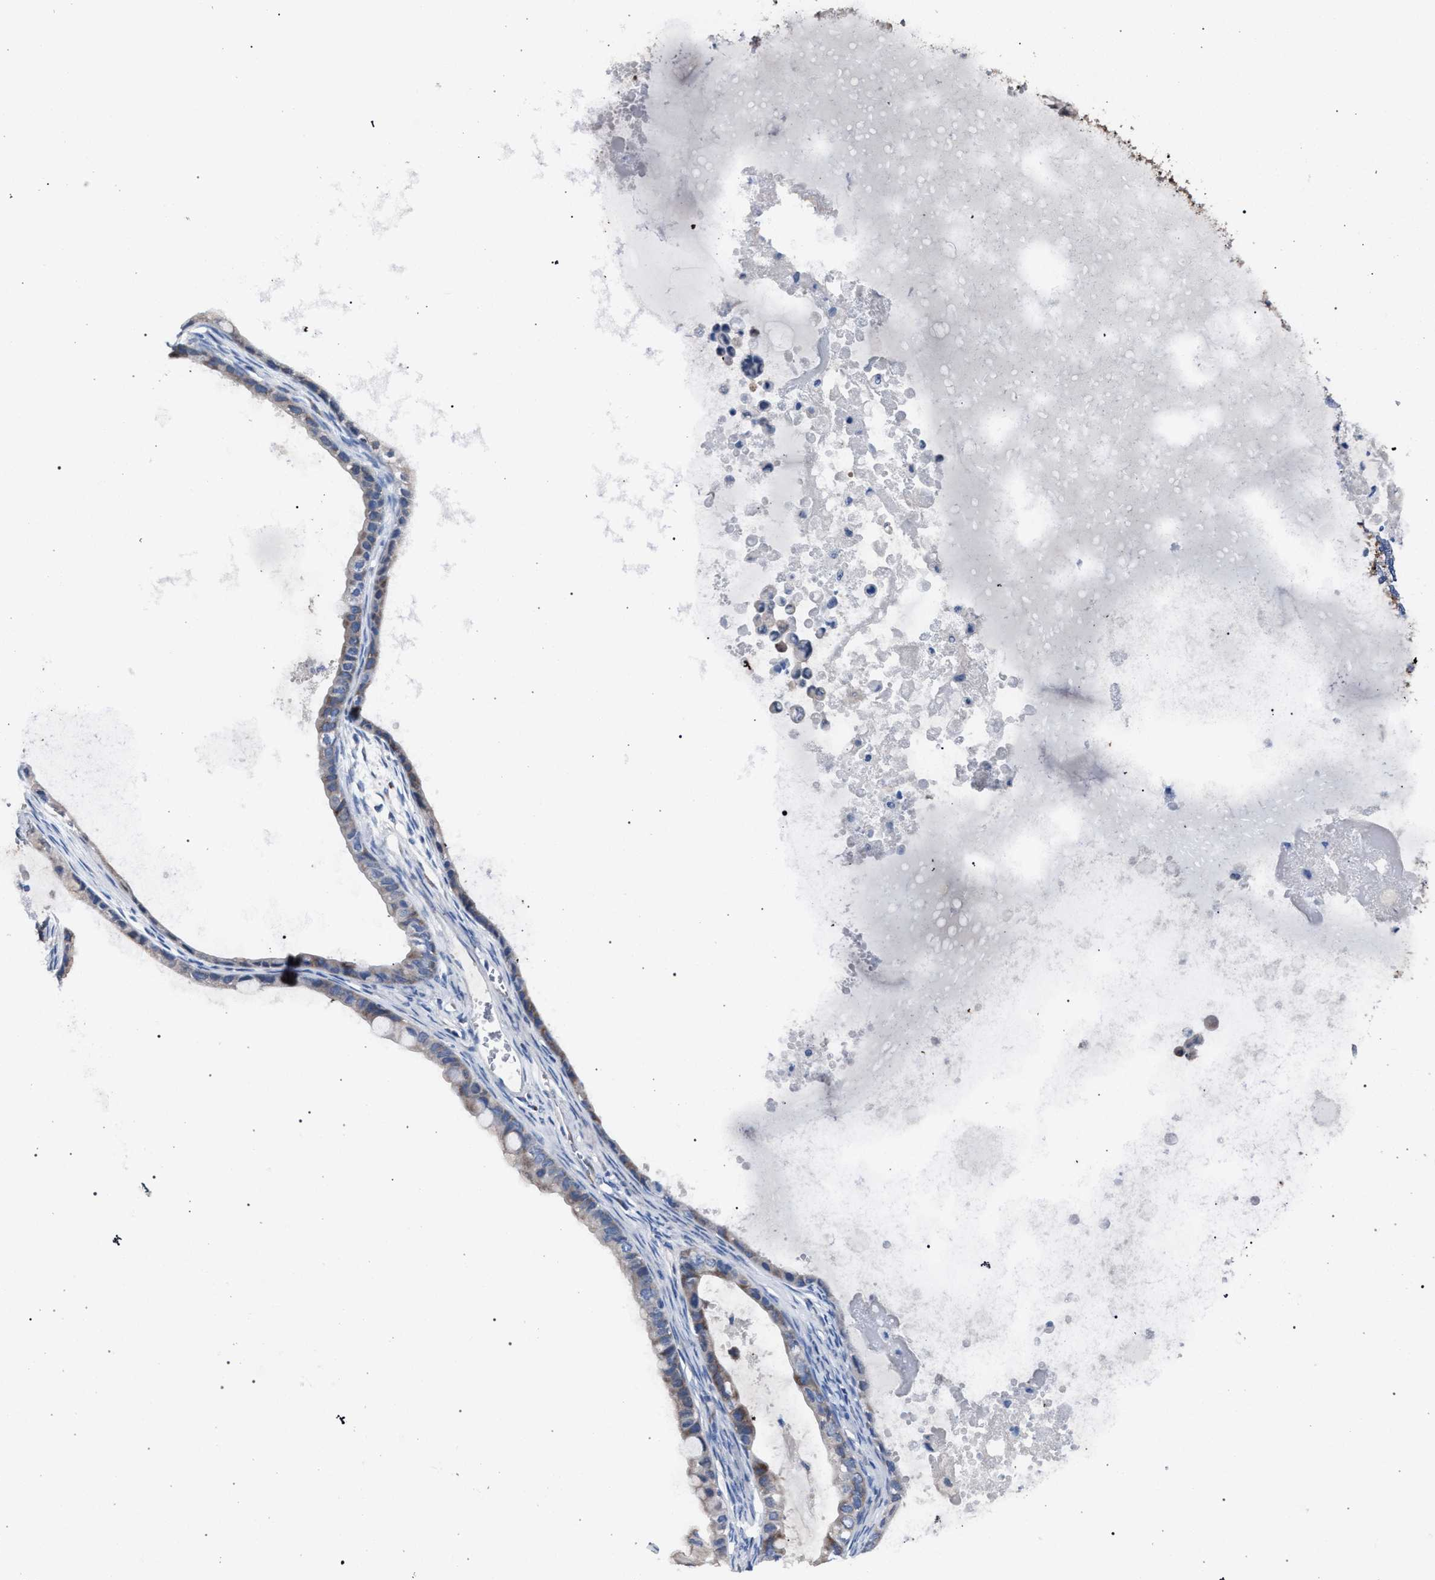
{"staining": {"intensity": "weak", "quantity": "<25%", "location": "cytoplasmic/membranous"}, "tissue": "ovarian cancer", "cell_type": "Tumor cells", "image_type": "cancer", "snomed": [{"axis": "morphology", "description": "Cystadenocarcinoma, mucinous, NOS"}, {"axis": "topography", "description": "Ovary"}], "caption": "The histopathology image exhibits no significant positivity in tumor cells of ovarian cancer.", "gene": "CRYZ", "patient": {"sex": "female", "age": 80}}